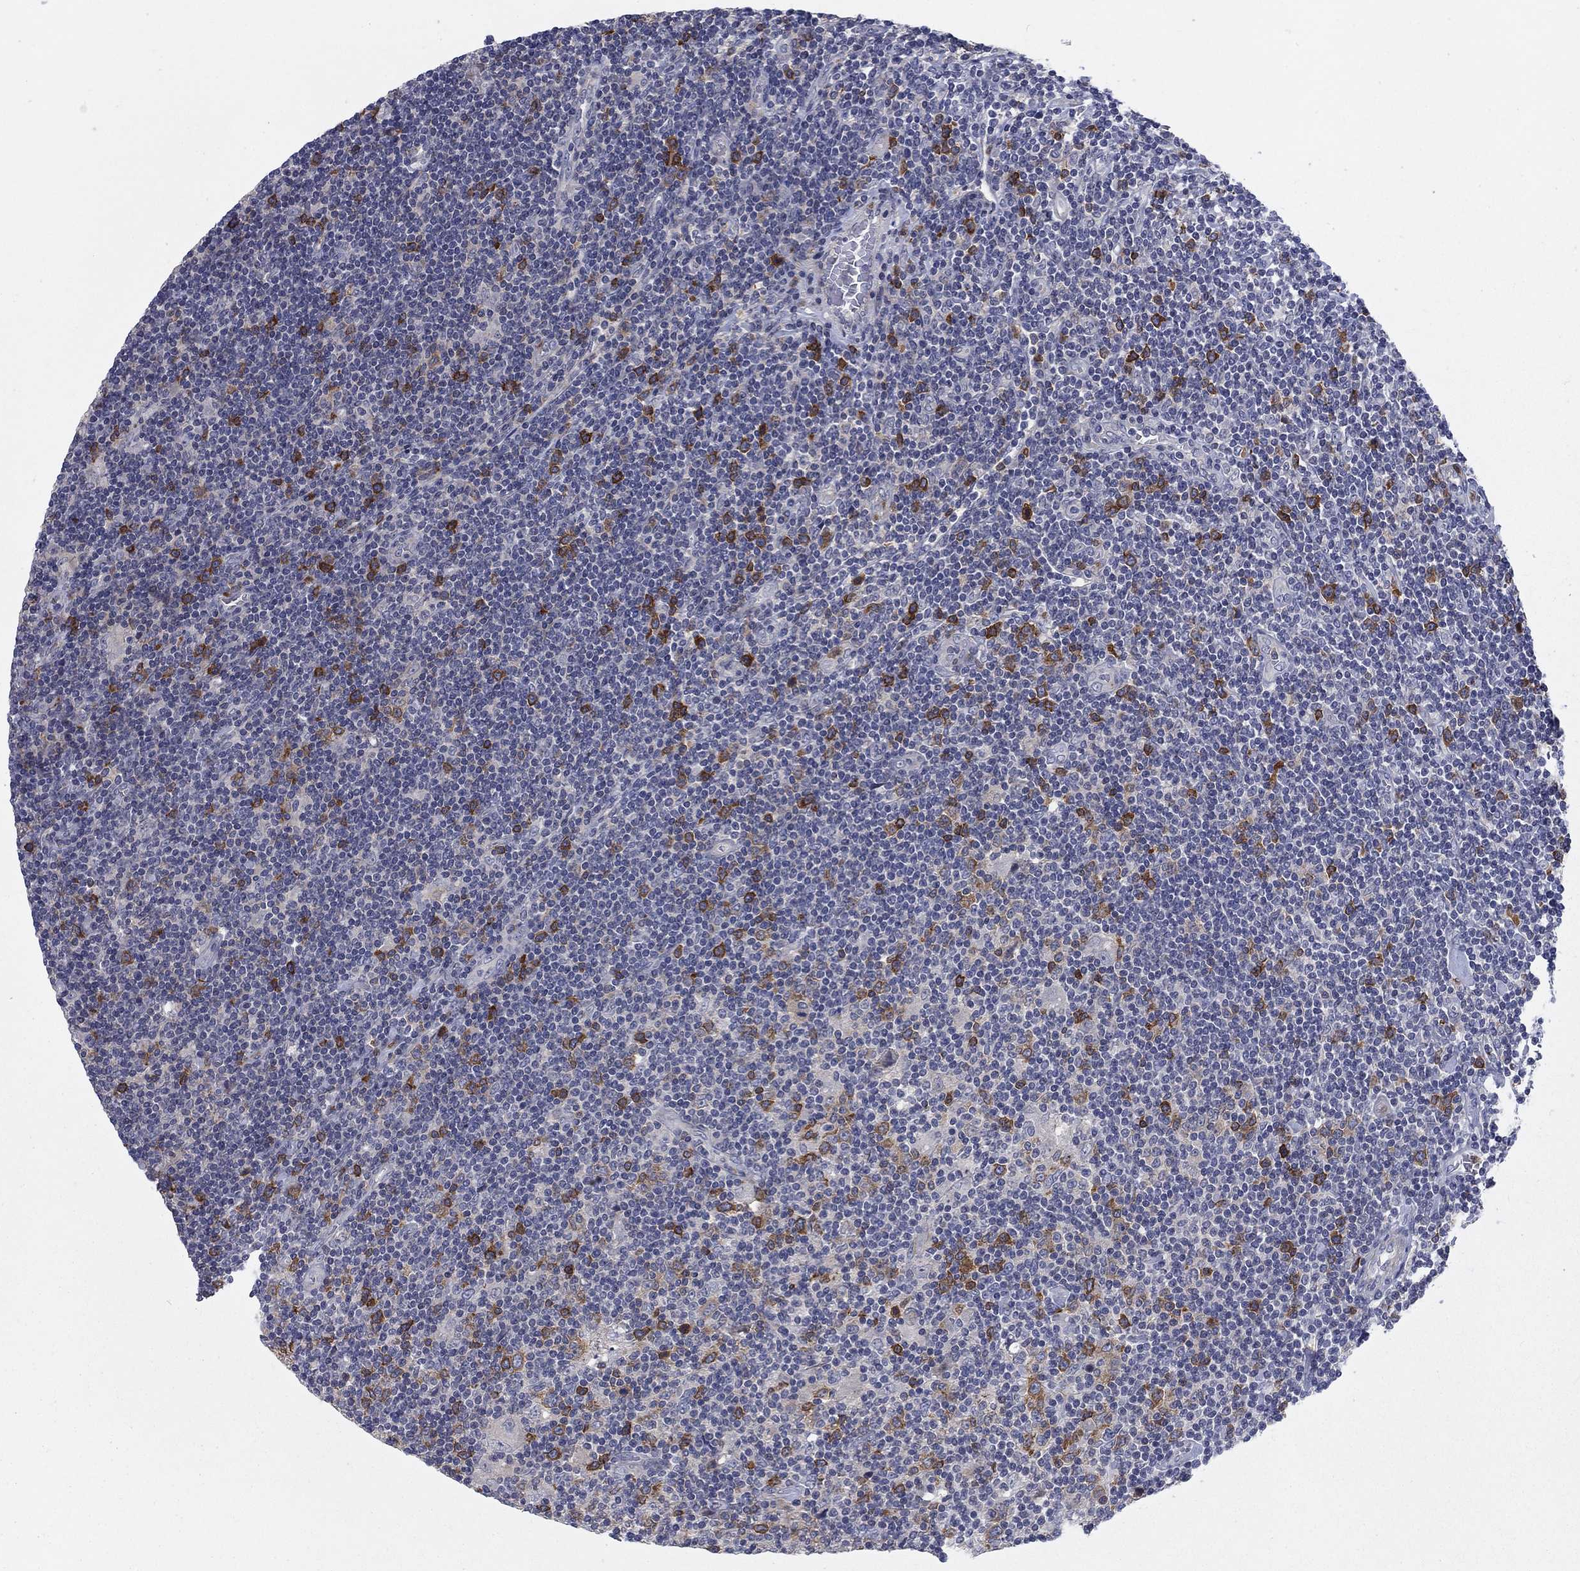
{"staining": {"intensity": "moderate", "quantity": "25%-75%", "location": "cytoplasmic/membranous"}, "tissue": "lymphoma", "cell_type": "Tumor cells", "image_type": "cancer", "snomed": [{"axis": "morphology", "description": "Hodgkin's disease, NOS"}, {"axis": "topography", "description": "Lymph node"}], "caption": "Lymphoma tissue reveals moderate cytoplasmic/membranous expression in approximately 25%-75% of tumor cells, visualized by immunohistochemistry.", "gene": "KIF15", "patient": {"sex": "male", "age": 40}}